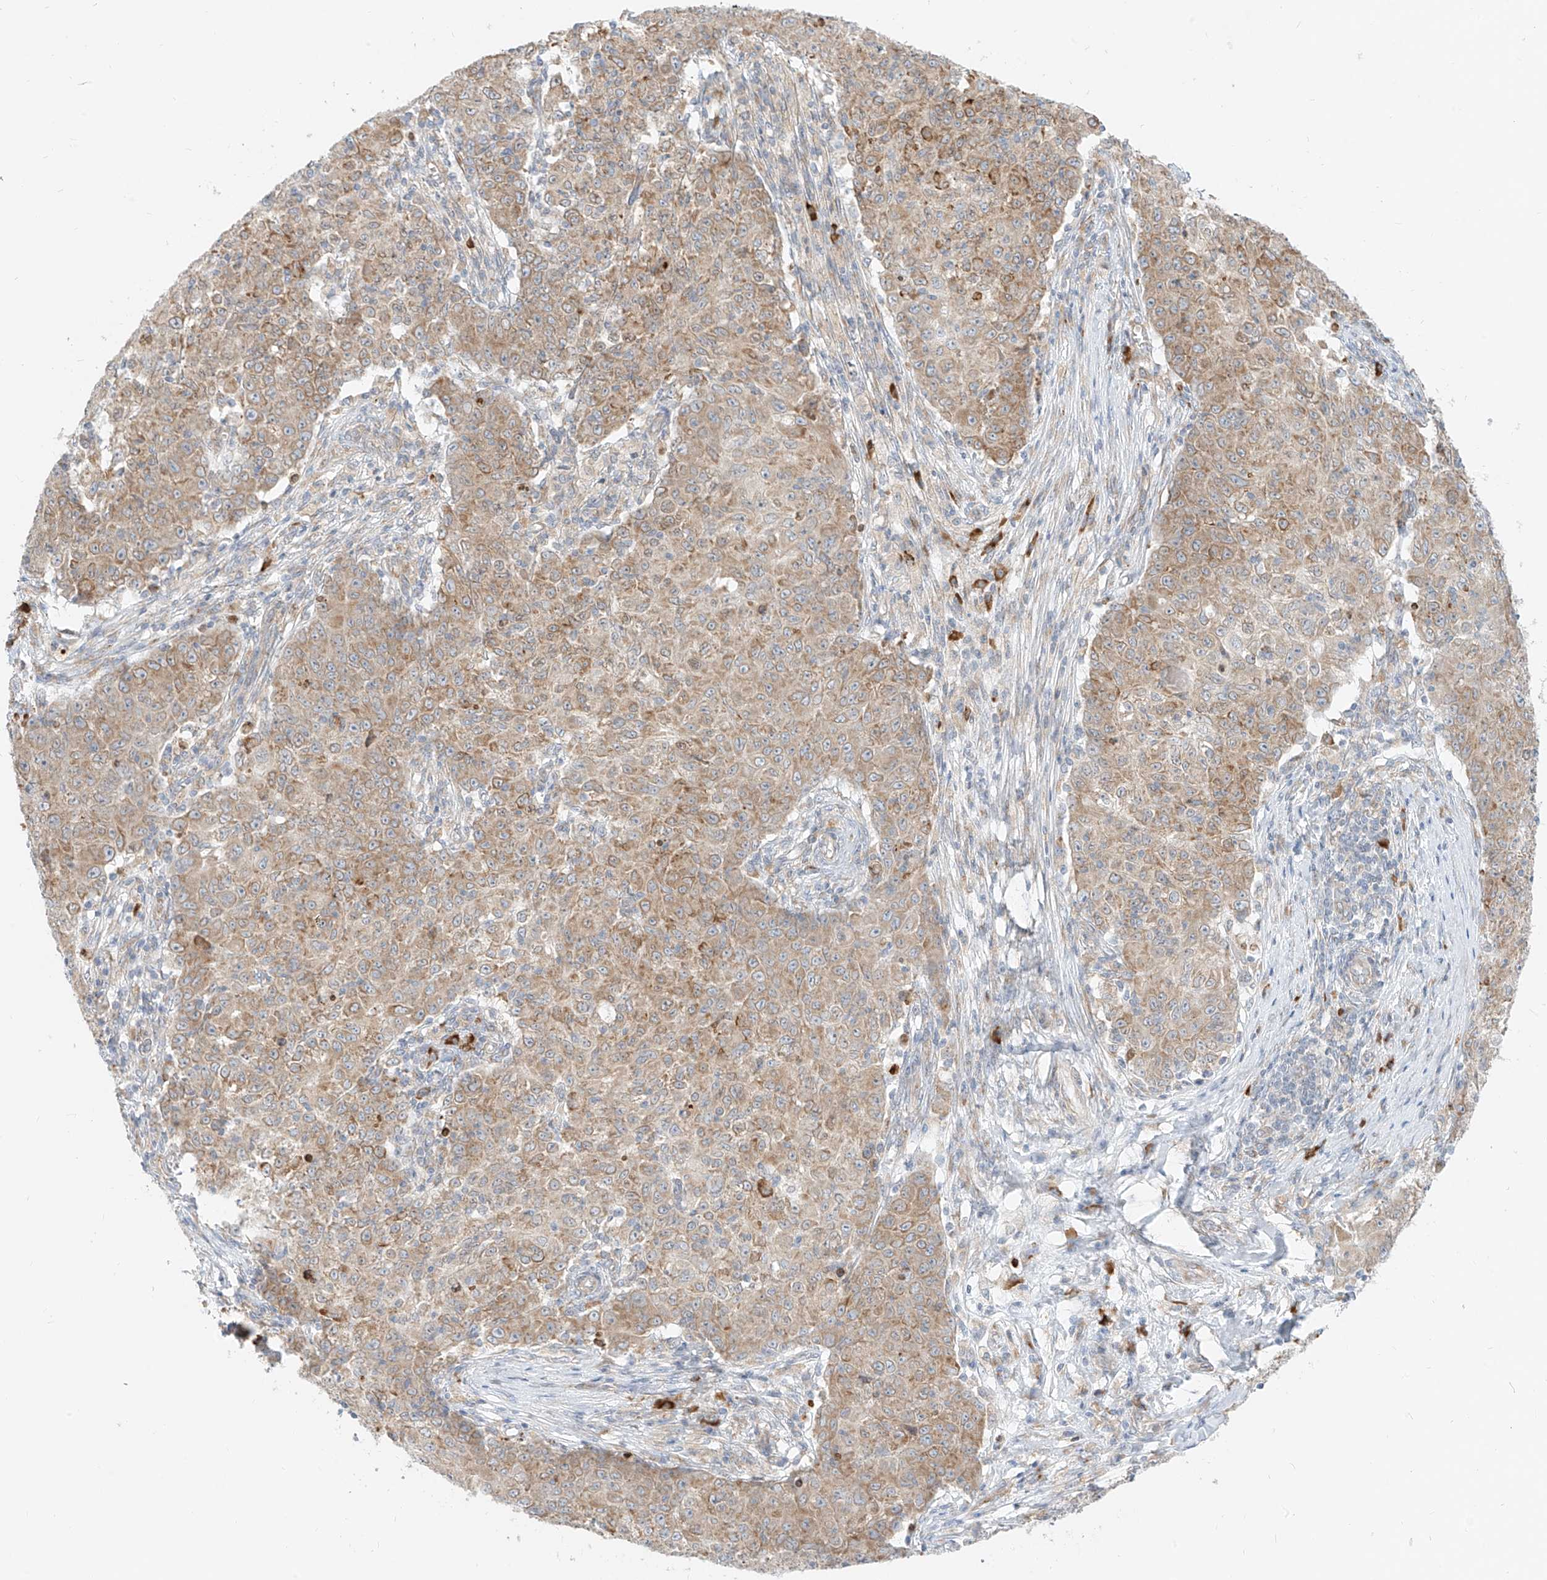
{"staining": {"intensity": "moderate", "quantity": "25%-75%", "location": "cytoplasmic/membranous"}, "tissue": "ovarian cancer", "cell_type": "Tumor cells", "image_type": "cancer", "snomed": [{"axis": "morphology", "description": "Carcinoma, endometroid"}, {"axis": "topography", "description": "Ovary"}], "caption": "This image displays immunohistochemistry (IHC) staining of endometroid carcinoma (ovarian), with medium moderate cytoplasmic/membranous staining in approximately 25%-75% of tumor cells.", "gene": "STT3A", "patient": {"sex": "female", "age": 42}}